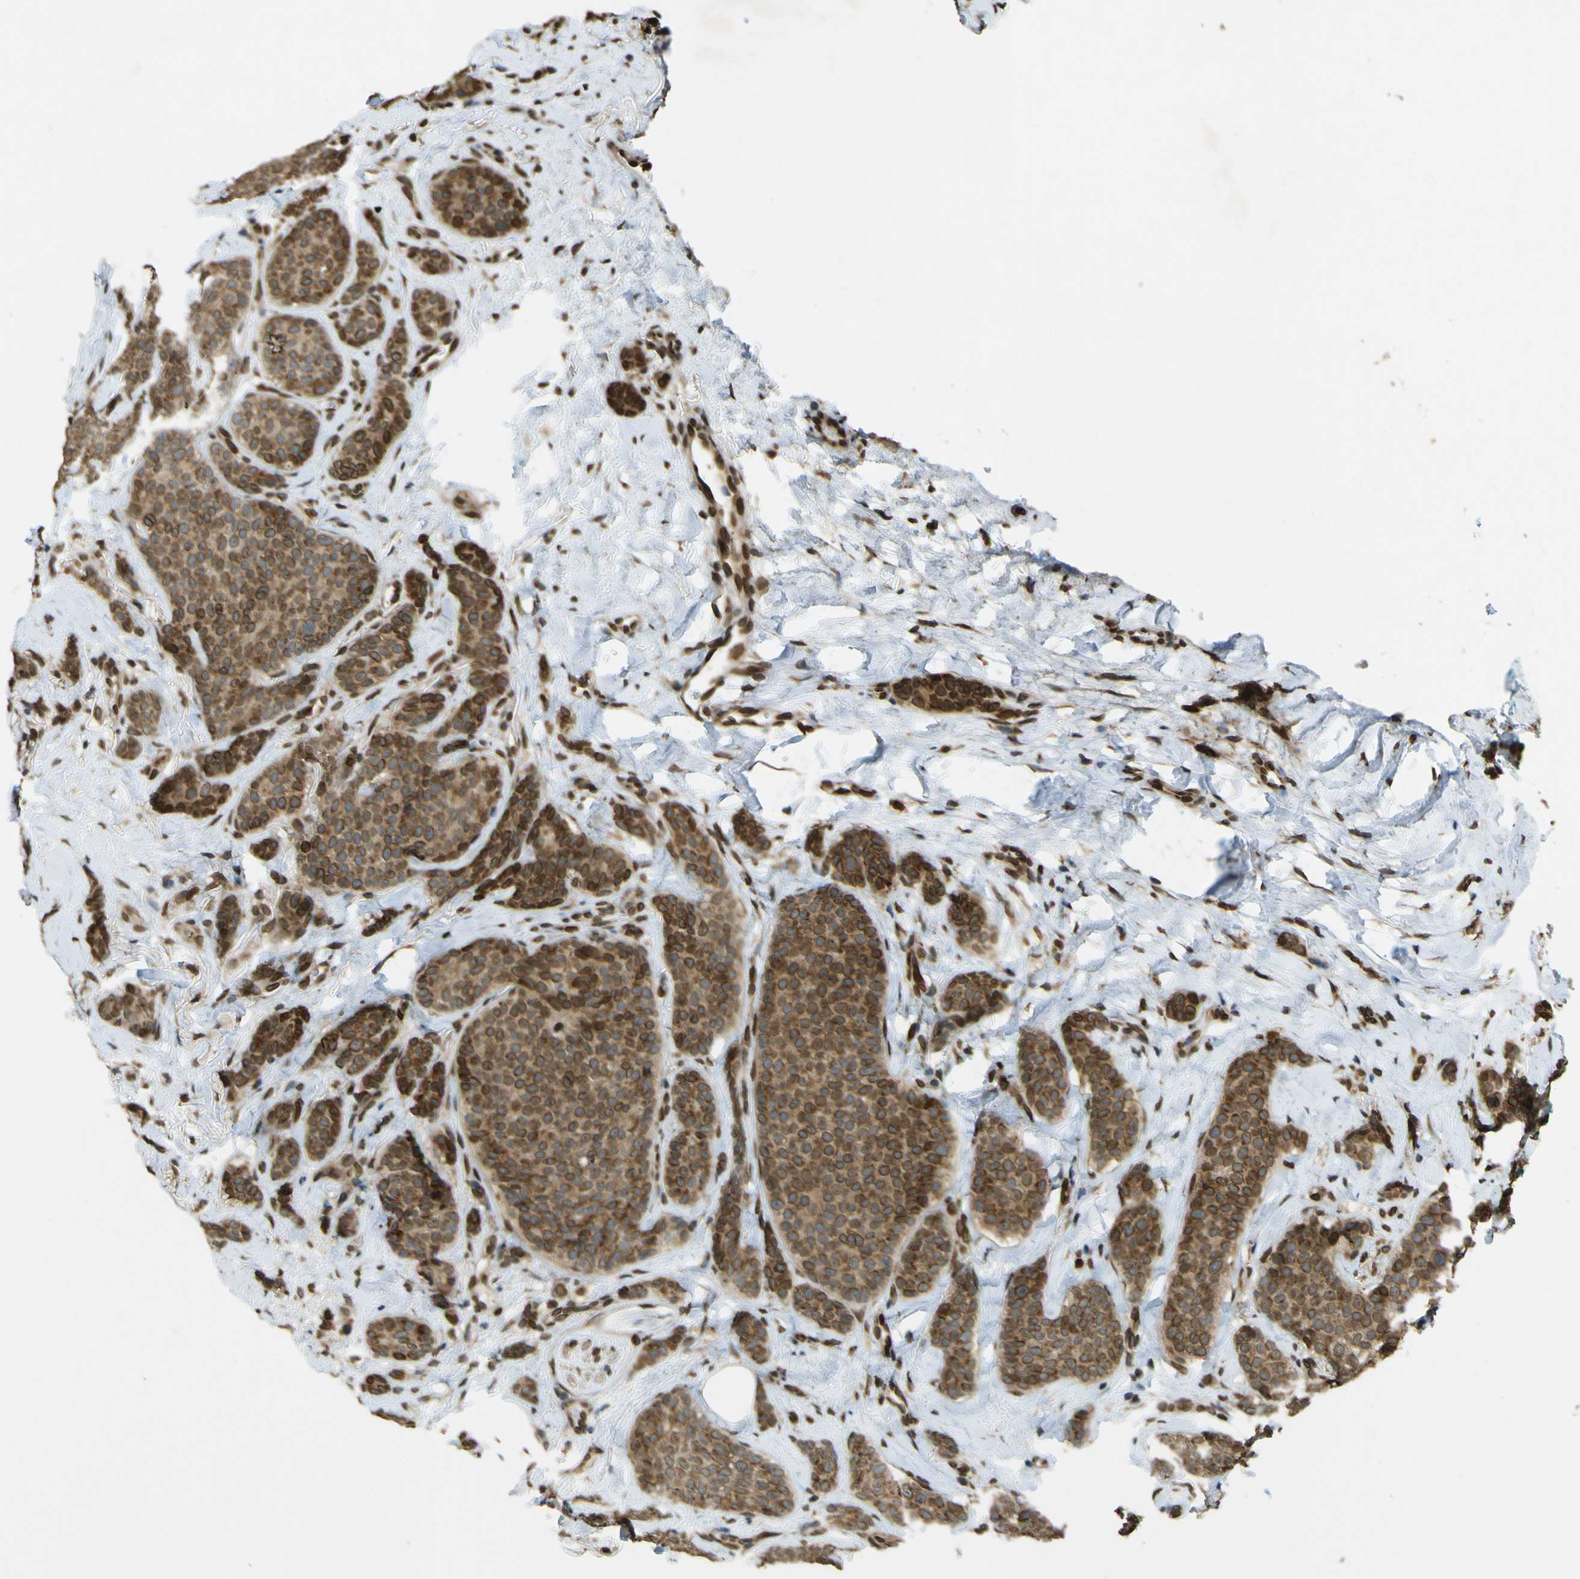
{"staining": {"intensity": "moderate", "quantity": ">75%", "location": "cytoplasmic/membranous,nuclear"}, "tissue": "breast cancer", "cell_type": "Tumor cells", "image_type": "cancer", "snomed": [{"axis": "morphology", "description": "Lobular carcinoma"}, {"axis": "topography", "description": "Skin"}, {"axis": "topography", "description": "Breast"}], "caption": "Immunohistochemical staining of human breast cancer (lobular carcinoma) displays moderate cytoplasmic/membranous and nuclear protein expression in about >75% of tumor cells. (brown staining indicates protein expression, while blue staining denotes nuclei).", "gene": "GALNT1", "patient": {"sex": "female", "age": 46}}